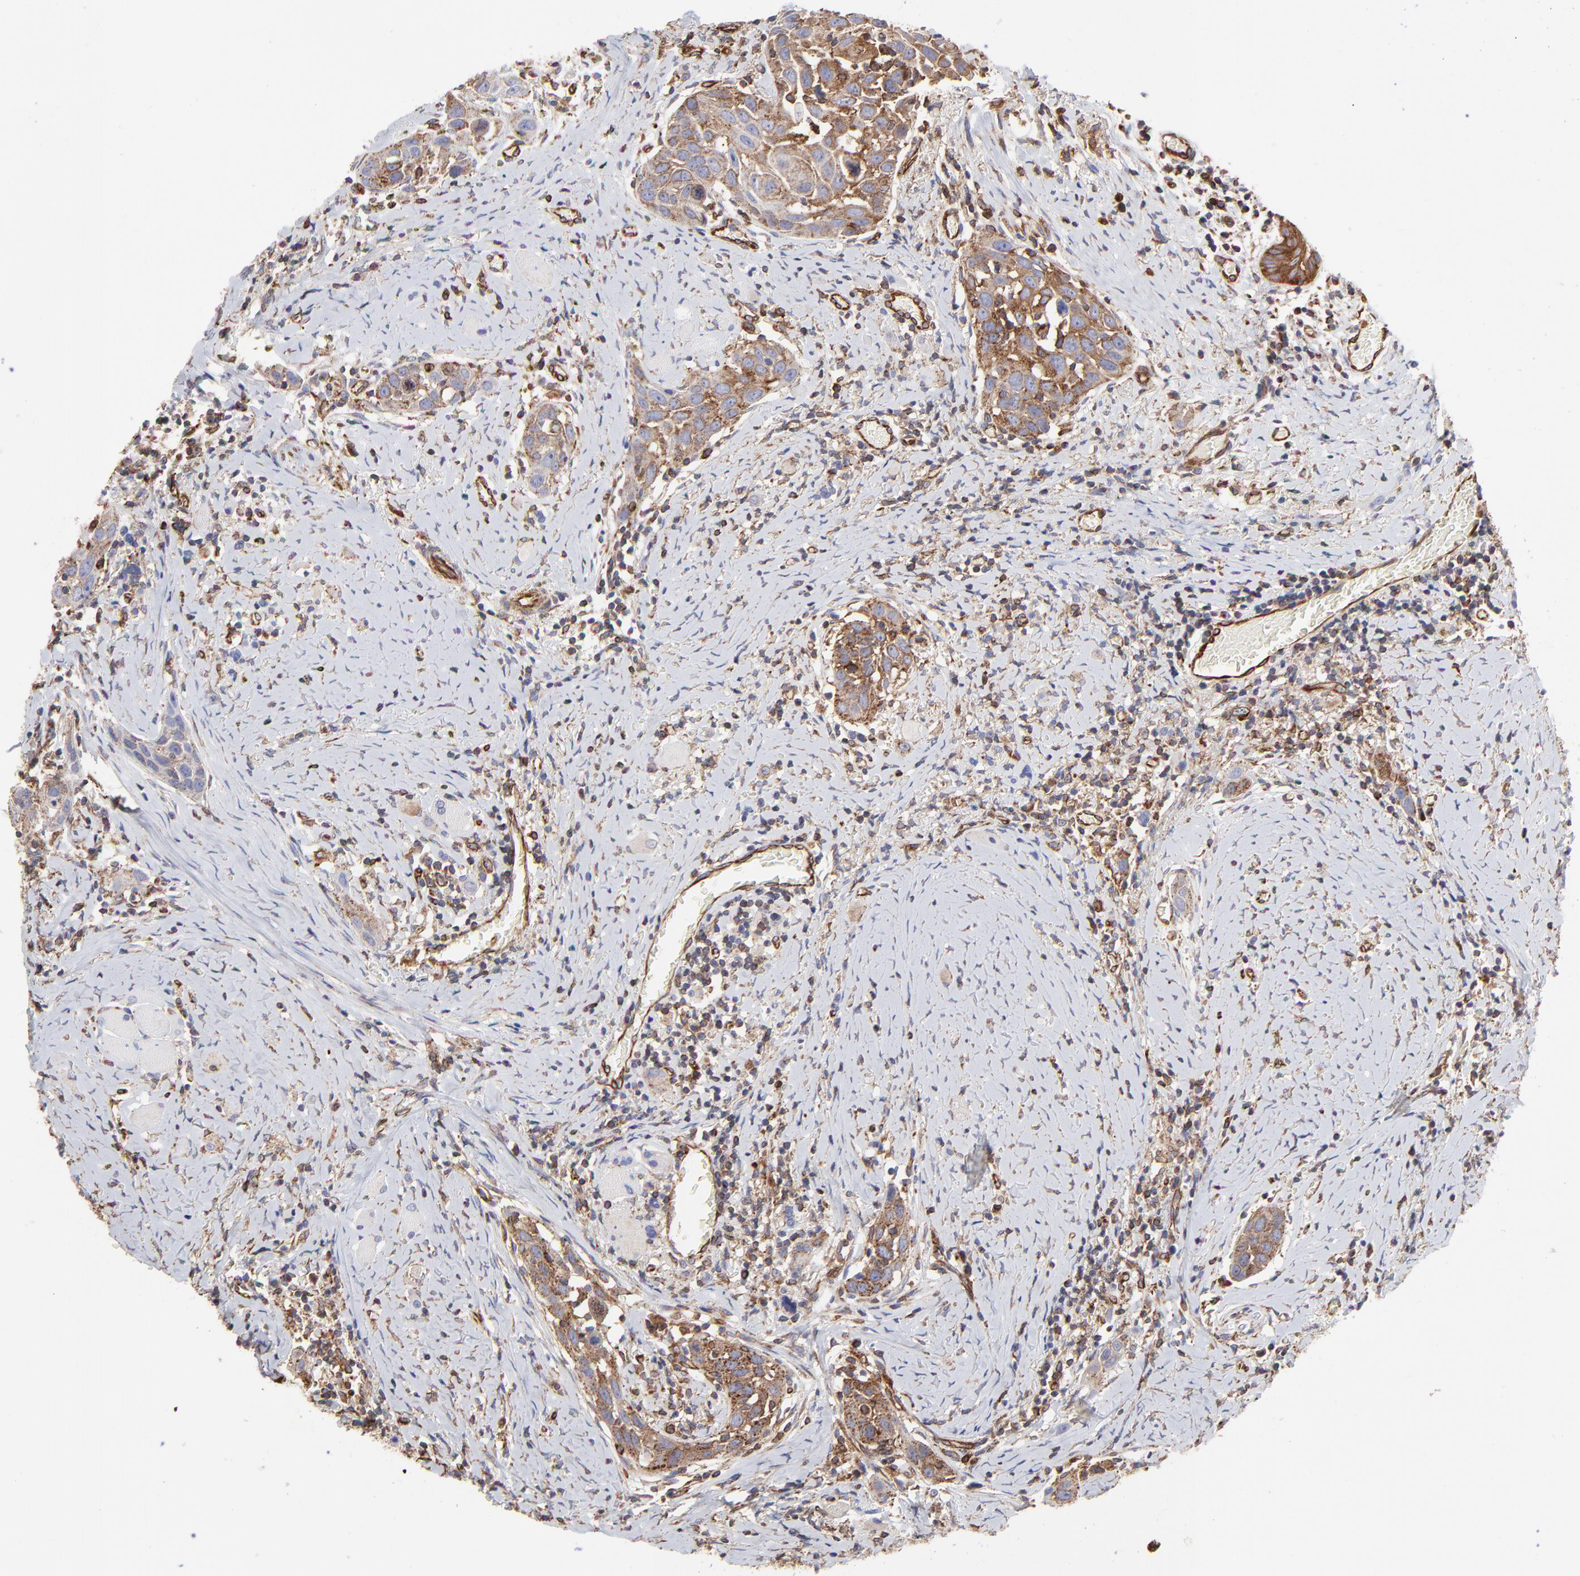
{"staining": {"intensity": "strong", "quantity": ">75%", "location": "cytoplasmic/membranous"}, "tissue": "head and neck cancer", "cell_type": "Tumor cells", "image_type": "cancer", "snomed": [{"axis": "morphology", "description": "Squamous cell carcinoma, NOS"}, {"axis": "topography", "description": "Oral tissue"}, {"axis": "topography", "description": "Head-Neck"}], "caption": "Immunohistochemistry (DAB (3,3'-diaminobenzidine)) staining of head and neck cancer exhibits strong cytoplasmic/membranous protein positivity in approximately >75% of tumor cells.", "gene": "COX8C", "patient": {"sex": "female", "age": 50}}